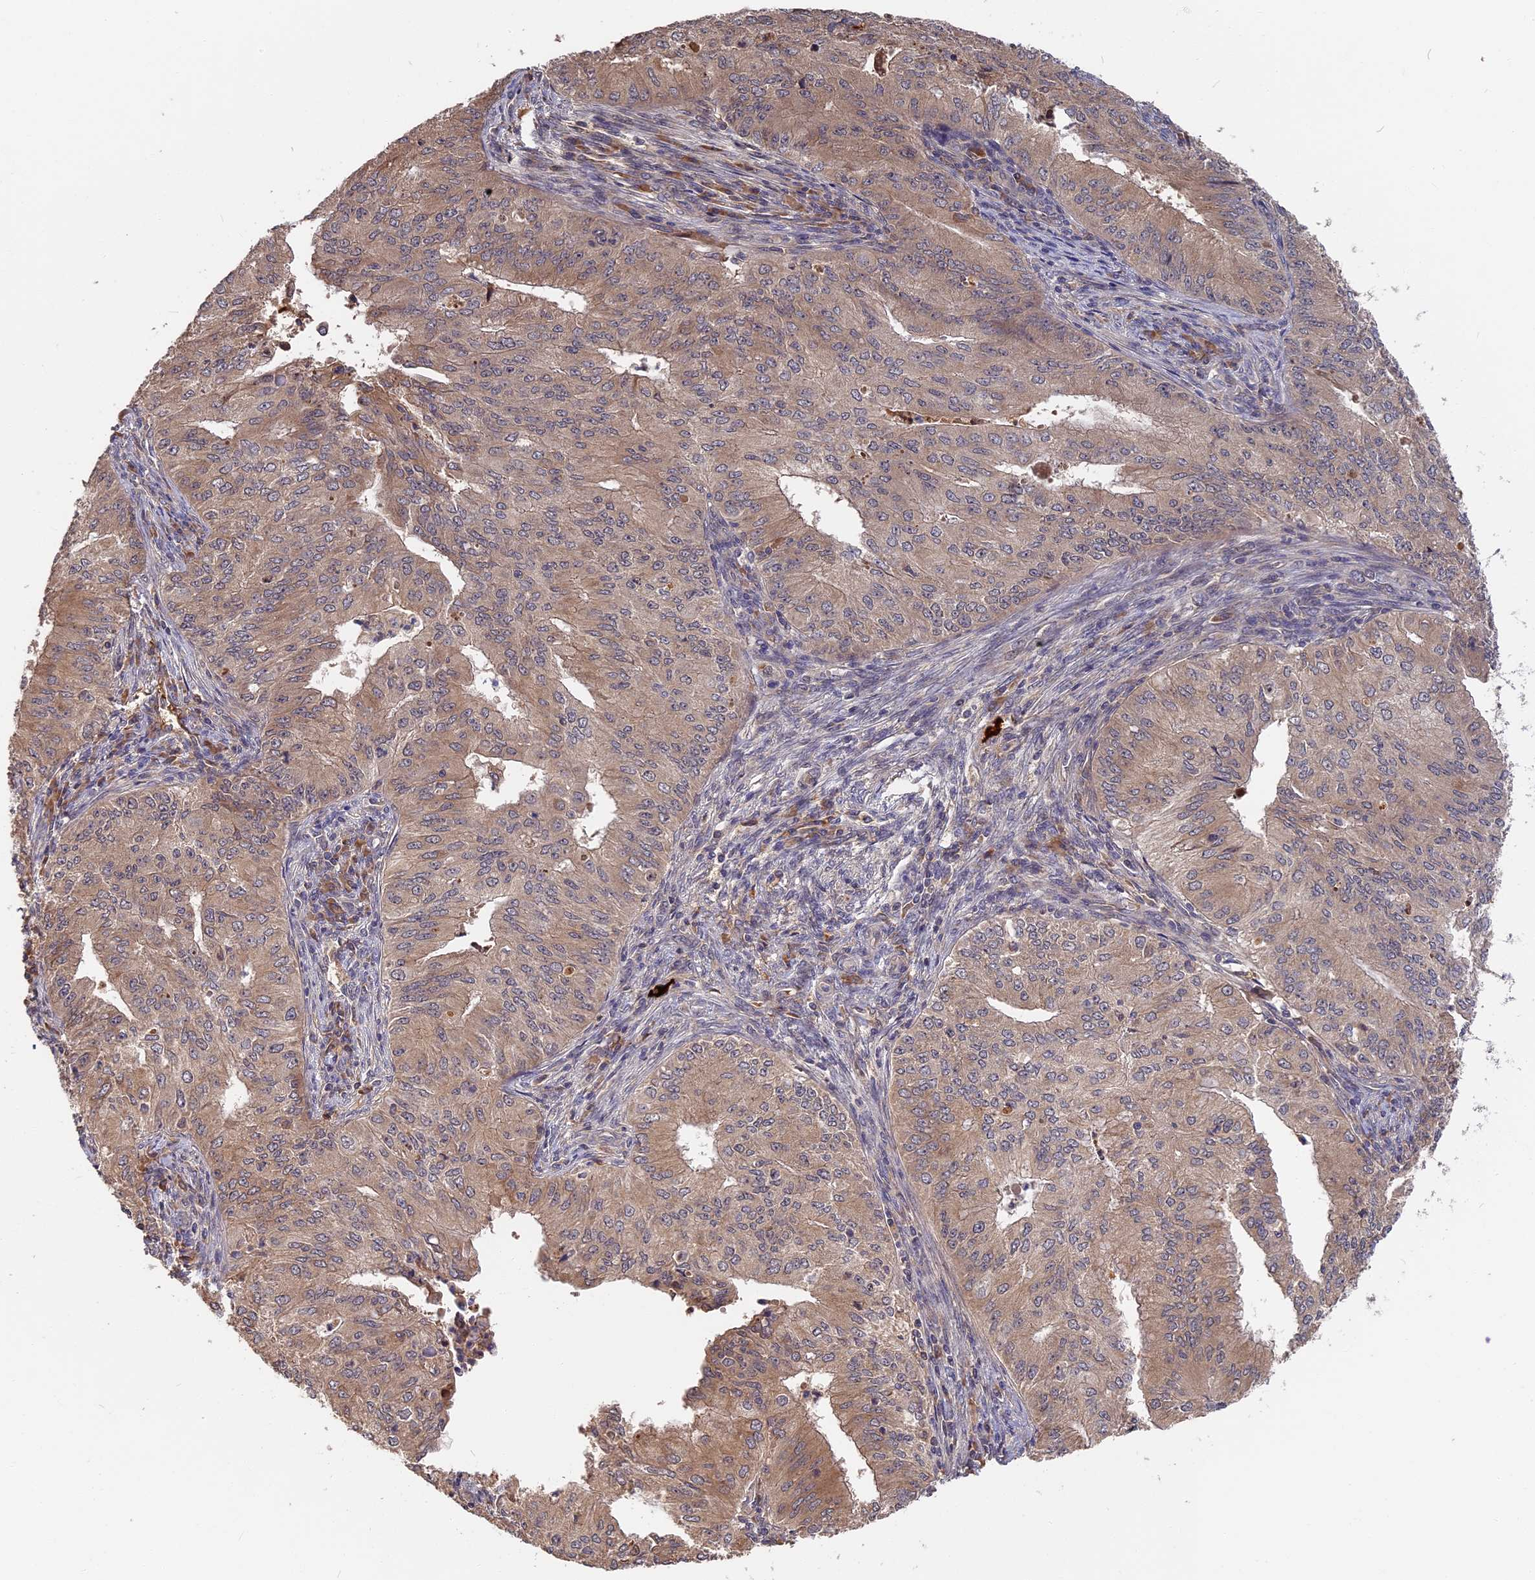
{"staining": {"intensity": "weak", "quantity": ">75%", "location": "cytoplasmic/membranous"}, "tissue": "endometrial cancer", "cell_type": "Tumor cells", "image_type": "cancer", "snomed": [{"axis": "morphology", "description": "Adenocarcinoma, NOS"}, {"axis": "topography", "description": "Endometrium"}], "caption": "A brown stain highlights weak cytoplasmic/membranous staining of a protein in human endometrial adenocarcinoma tumor cells. The protein of interest is shown in brown color, while the nuclei are stained blue.", "gene": "ITIH1", "patient": {"sex": "female", "age": 50}}